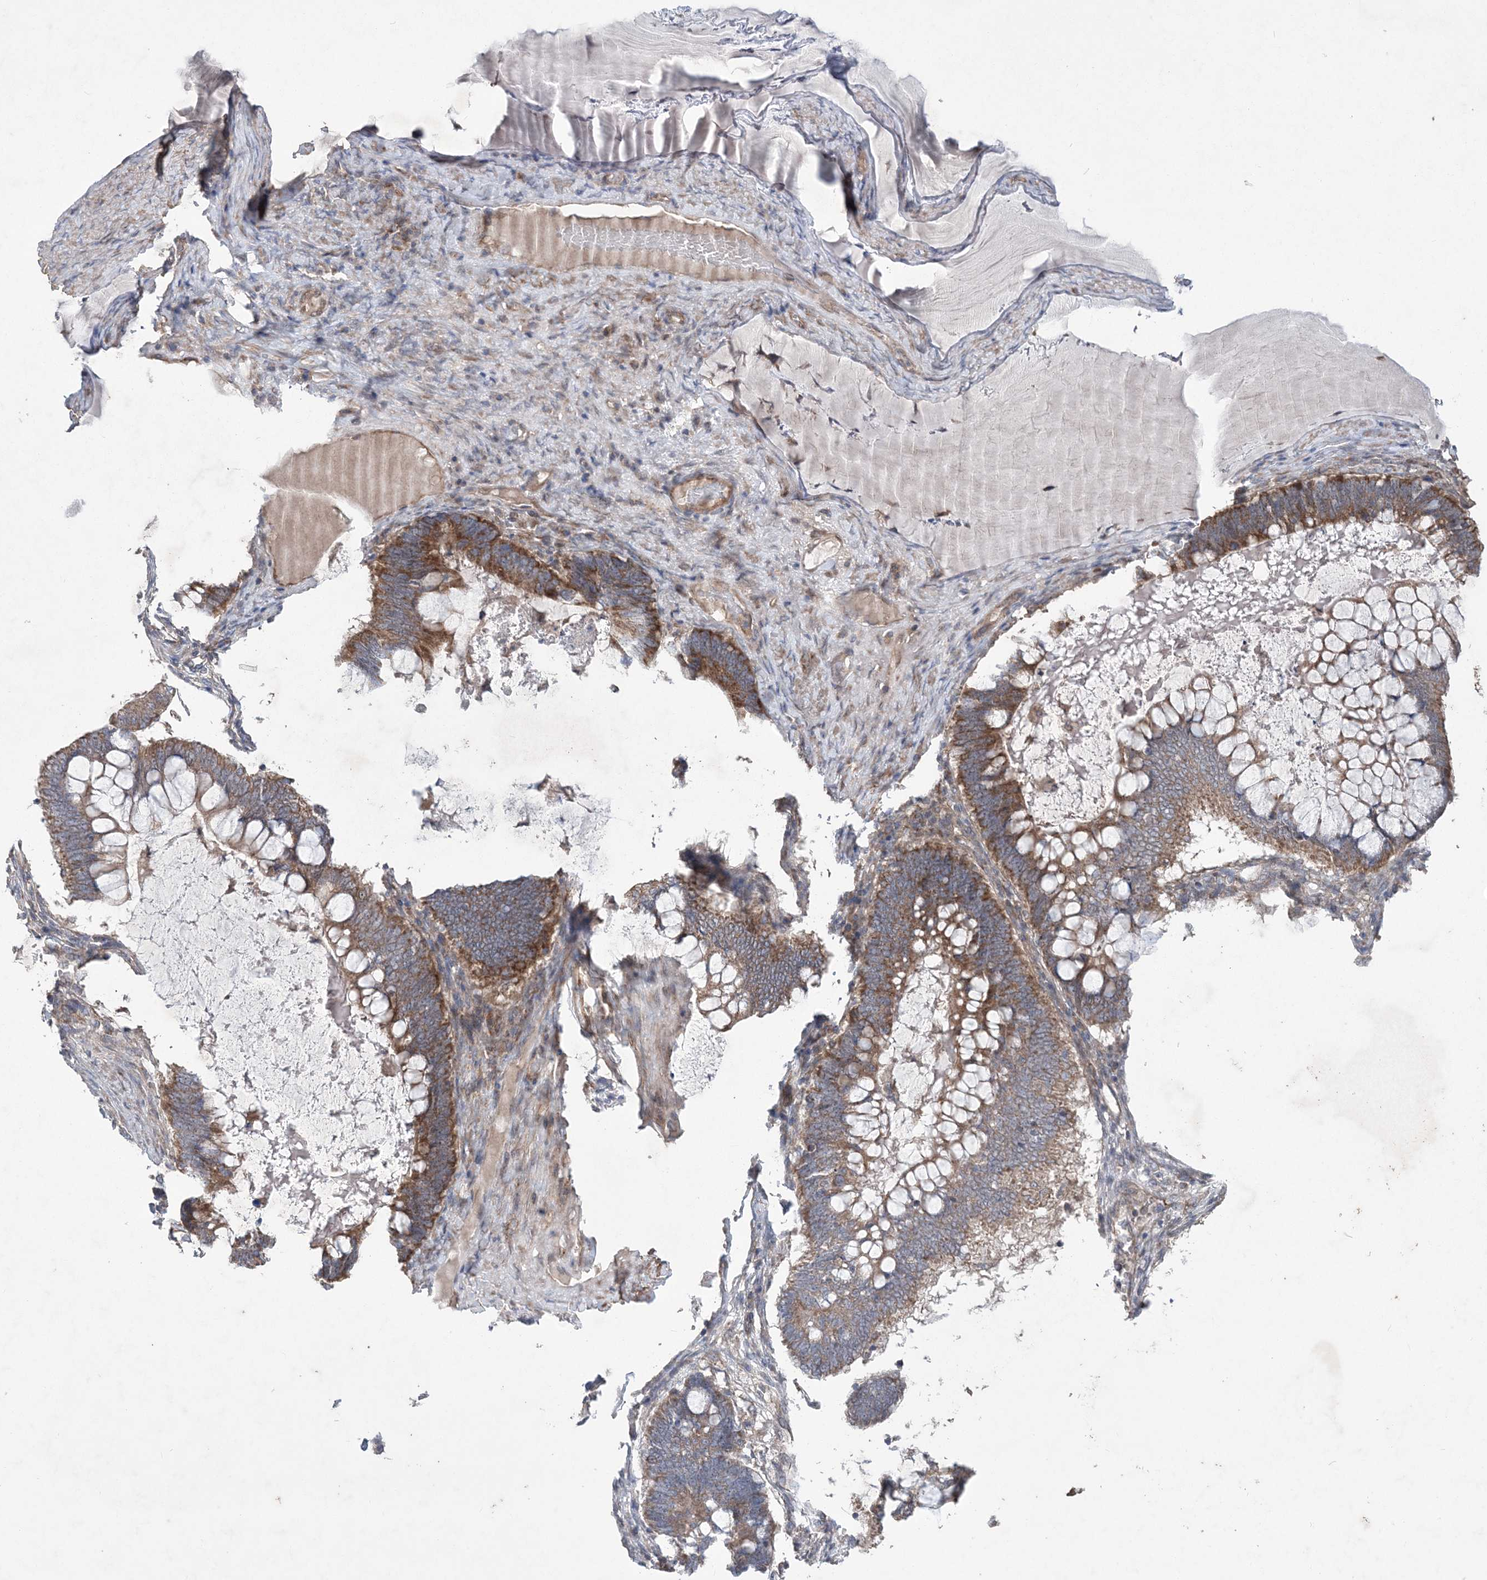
{"staining": {"intensity": "moderate", "quantity": ">75%", "location": "cytoplasmic/membranous"}, "tissue": "ovarian cancer", "cell_type": "Tumor cells", "image_type": "cancer", "snomed": [{"axis": "morphology", "description": "Cystadenocarcinoma, mucinous, NOS"}, {"axis": "topography", "description": "Ovary"}], "caption": "A micrograph of ovarian cancer (mucinous cystadenocarcinoma) stained for a protein displays moderate cytoplasmic/membranous brown staining in tumor cells.", "gene": "MTRF1L", "patient": {"sex": "female", "age": 61}}